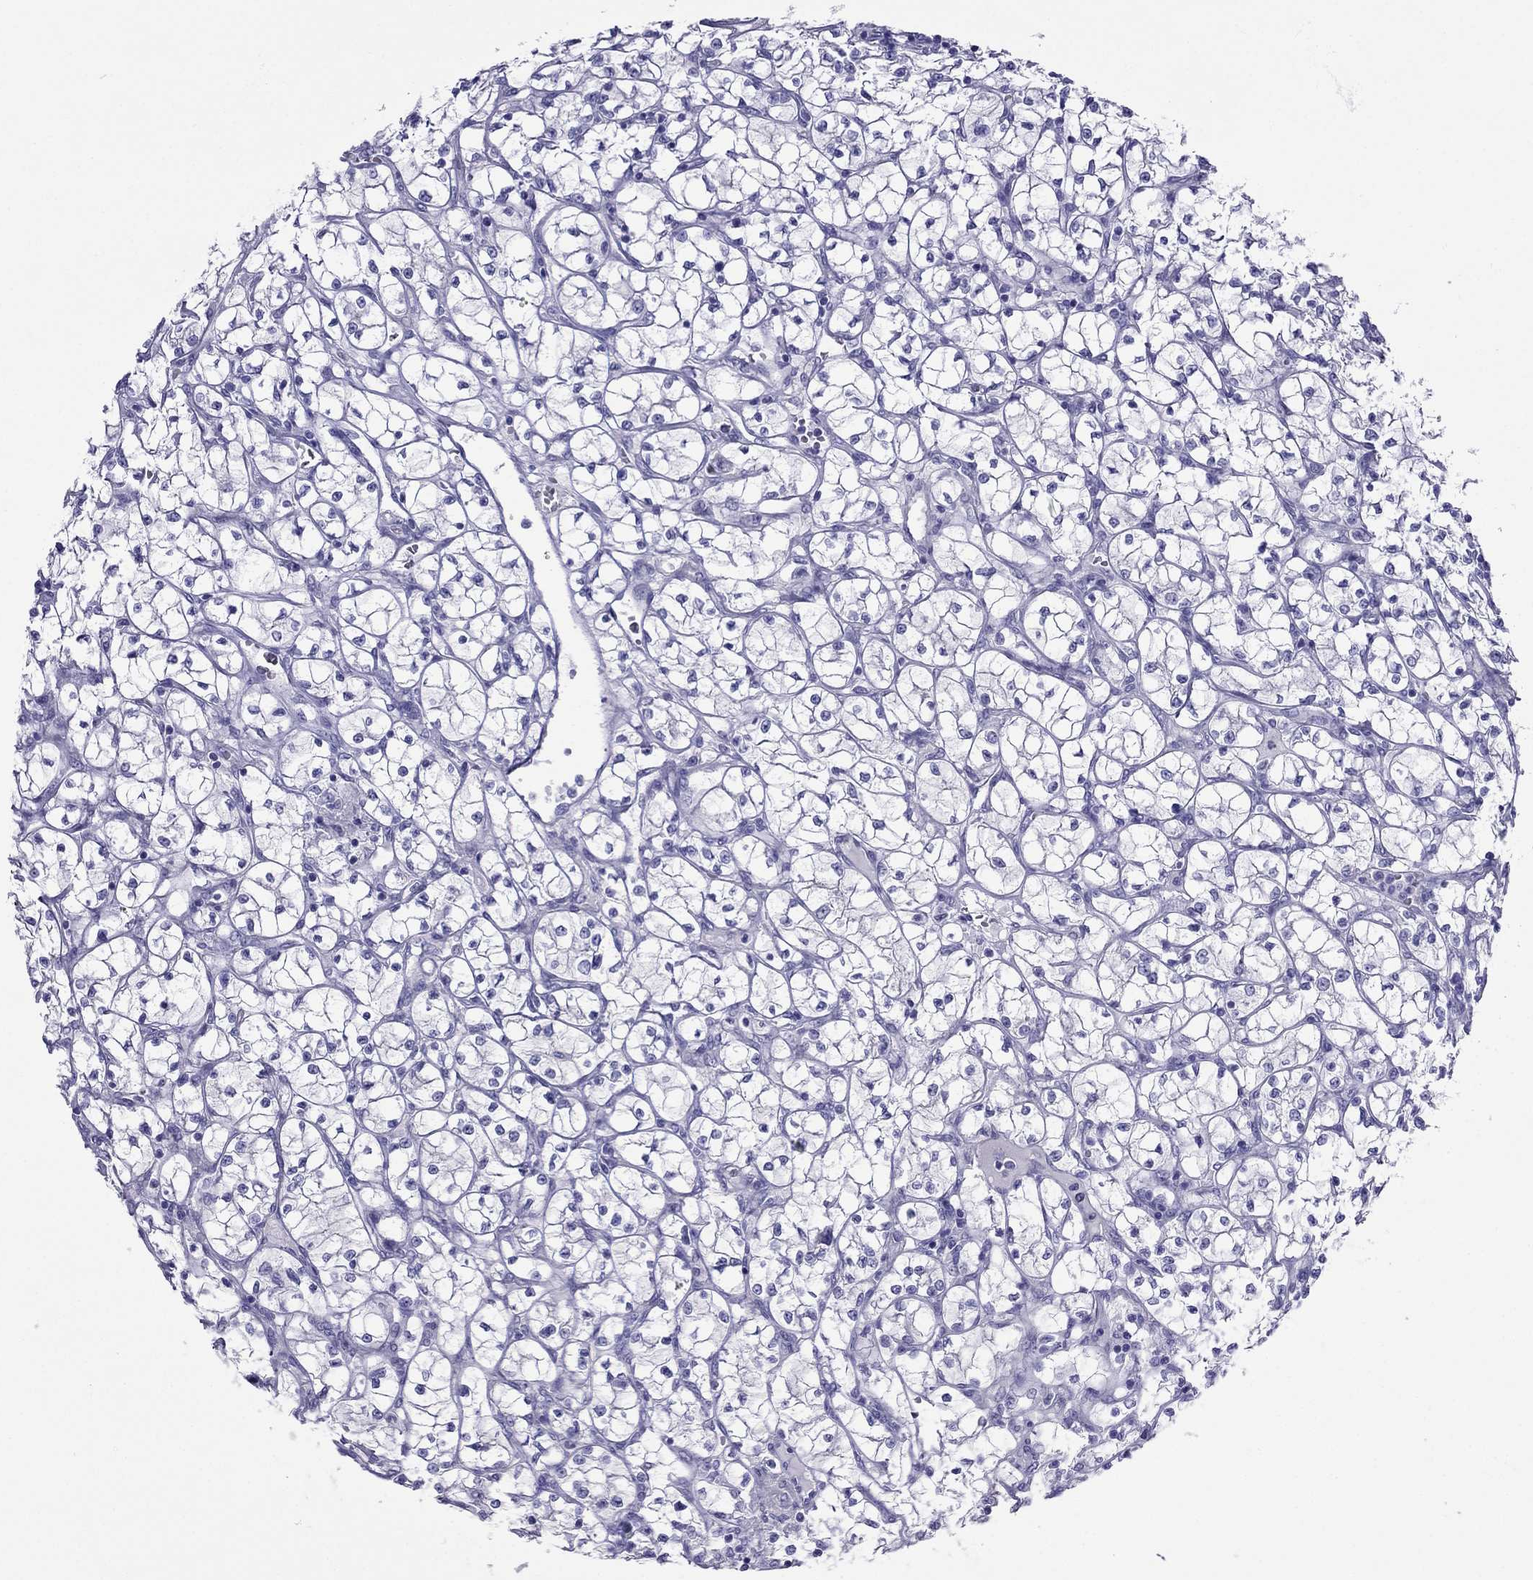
{"staining": {"intensity": "negative", "quantity": "none", "location": "none"}, "tissue": "renal cancer", "cell_type": "Tumor cells", "image_type": "cancer", "snomed": [{"axis": "morphology", "description": "Adenocarcinoma, NOS"}, {"axis": "topography", "description": "Kidney"}], "caption": "High magnification brightfield microscopy of renal cancer stained with DAB (brown) and counterstained with hematoxylin (blue): tumor cells show no significant expression.", "gene": "PCDHA6", "patient": {"sex": "female", "age": 64}}